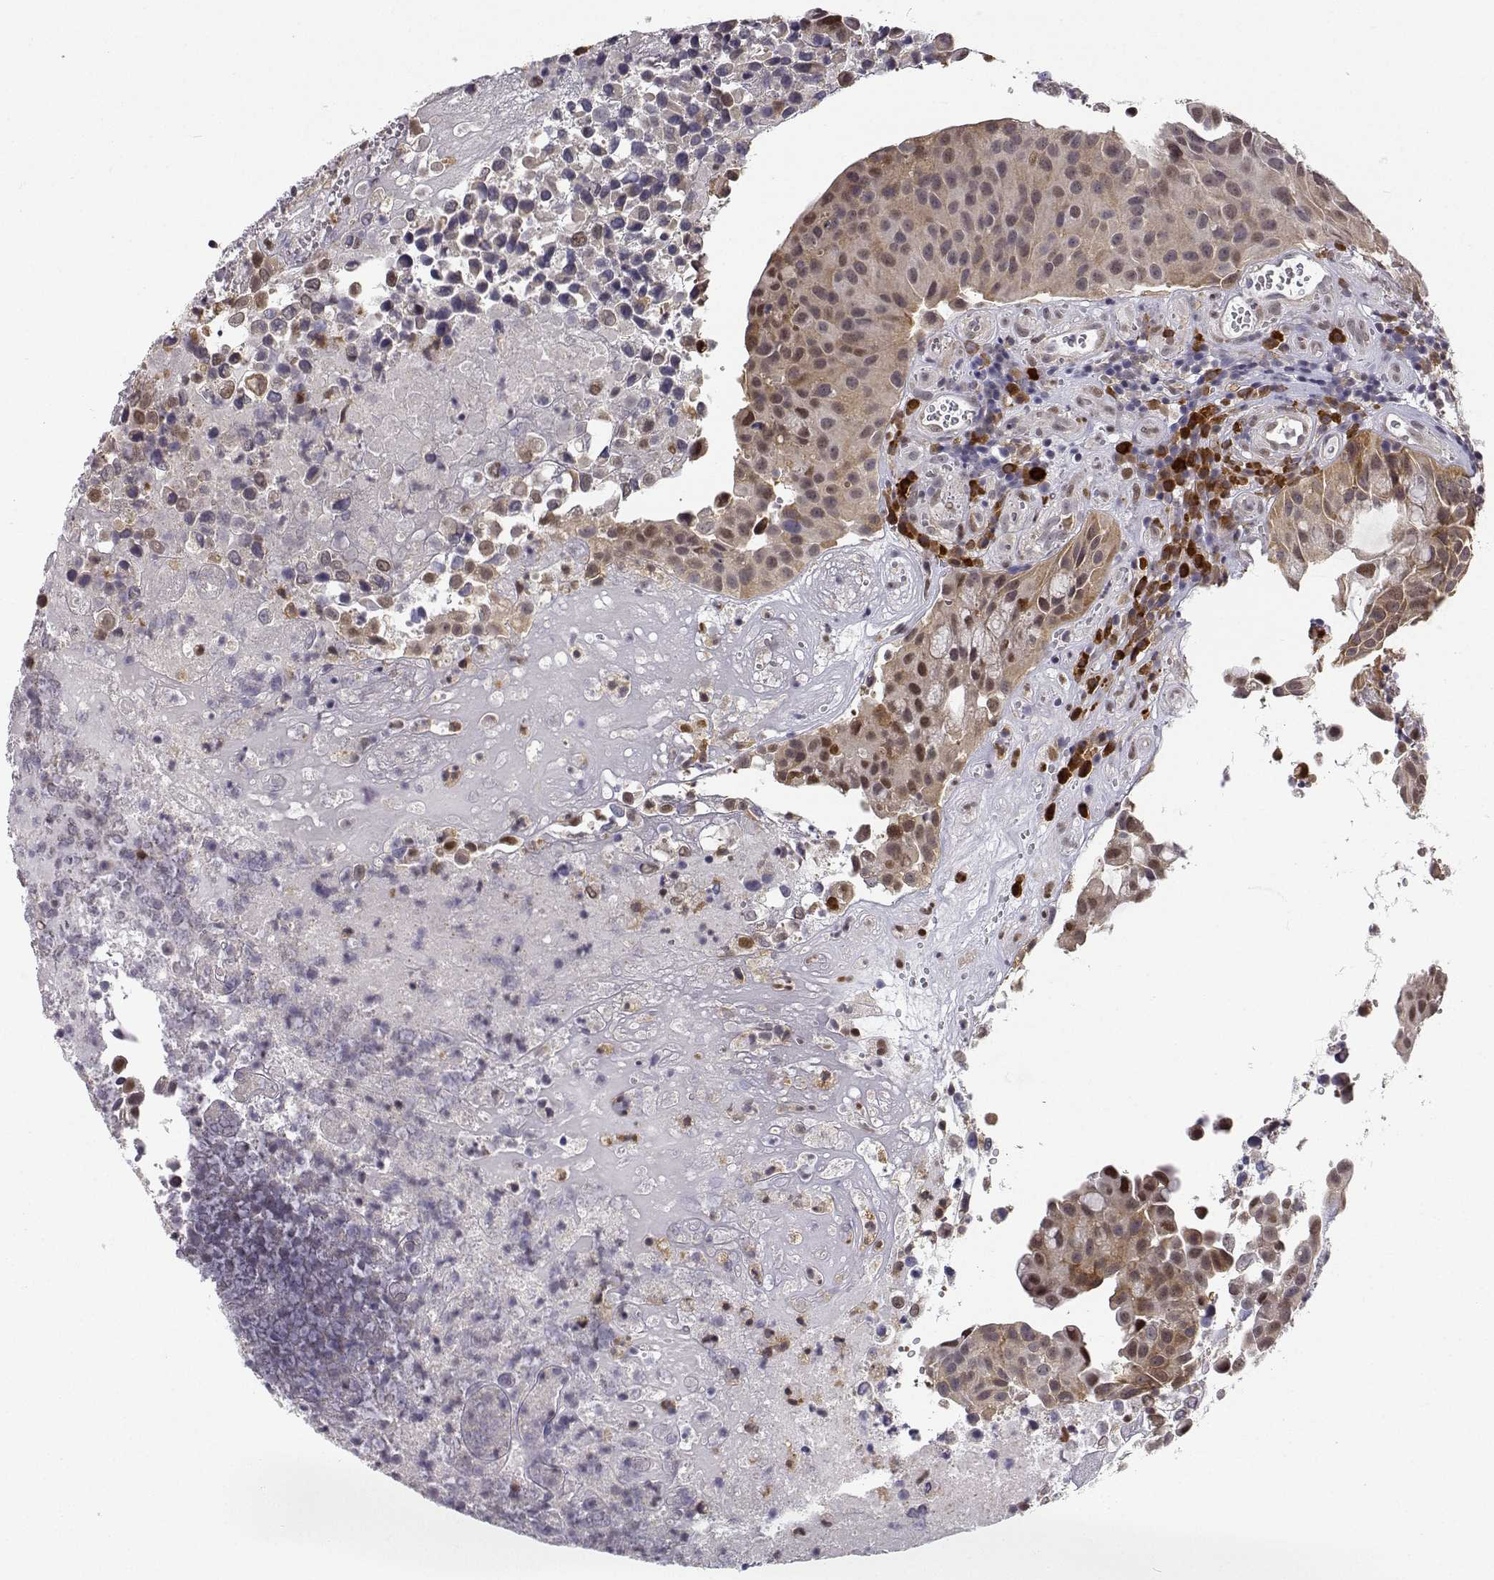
{"staining": {"intensity": "moderate", "quantity": "25%-75%", "location": "cytoplasmic/membranous,nuclear"}, "tissue": "urothelial cancer", "cell_type": "Tumor cells", "image_type": "cancer", "snomed": [{"axis": "morphology", "description": "Urothelial carcinoma, Low grade"}, {"axis": "topography", "description": "Urinary bladder"}], "caption": "This is an image of IHC staining of urothelial carcinoma (low-grade), which shows moderate positivity in the cytoplasmic/membranous and nuclear of tumor cells.", "gene": "PHGDH", "patient": {"sex": "male", "age": 76}}